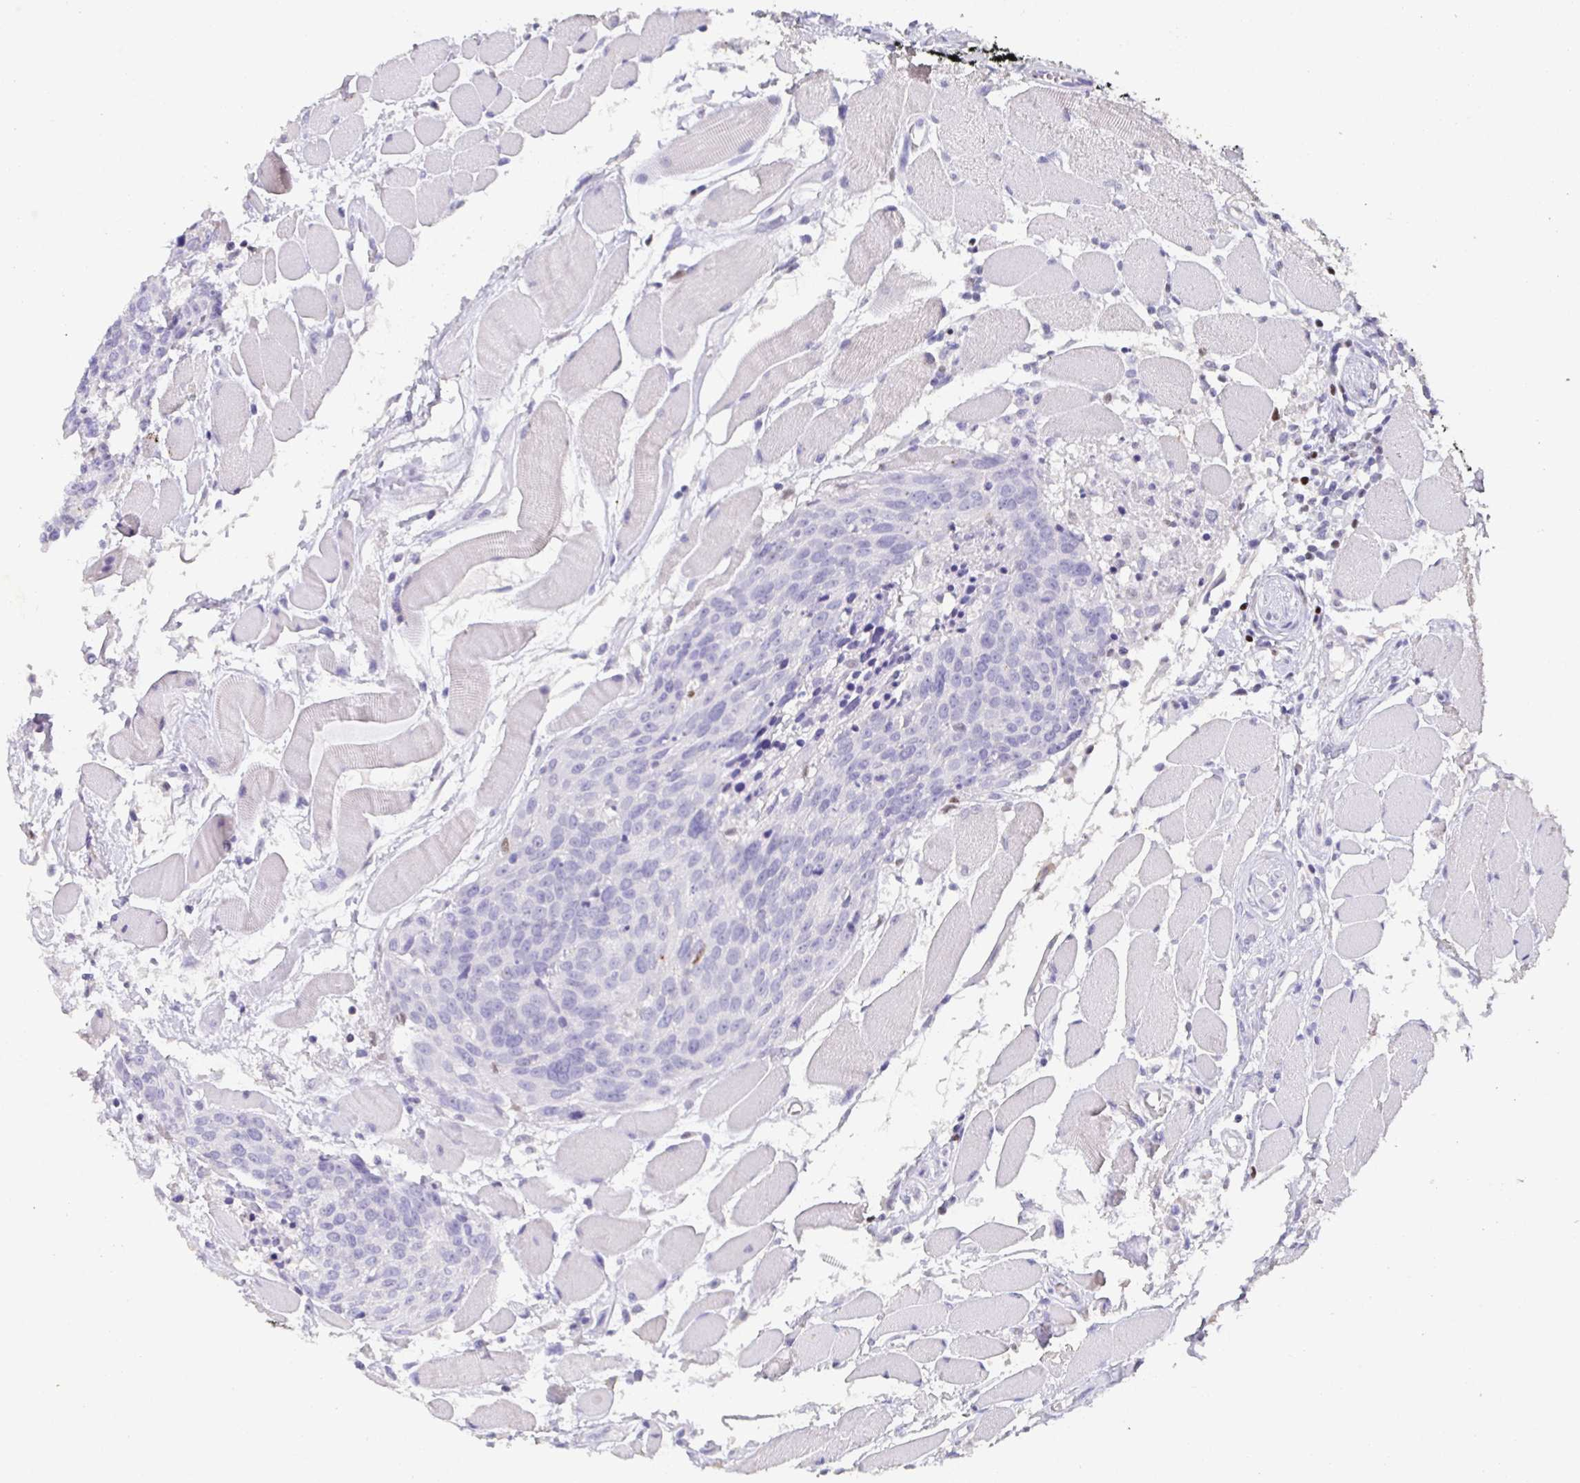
{"staining": {"intensity": "negative", "quantity": "none", "location": "none"}, "tissue": "head and neck cancer", "cell_type": "Tumor cells", "image_type": "cancer", "snomed": [{"axis": "morphology", "description": "Squamous cell carcinoma, NOS"}, {"axis": "topography", "description": "Oral tissue"}, {"axis": "topography", "description": "Head-Neck"}], "caption": "This is a micrograph of immunohistochemistry staining of head and neck squamous cell carcinoma, which shows no staining in tumor cells.", "gene": "SATB1", "patient": {"sex": "male", "age": 64}}